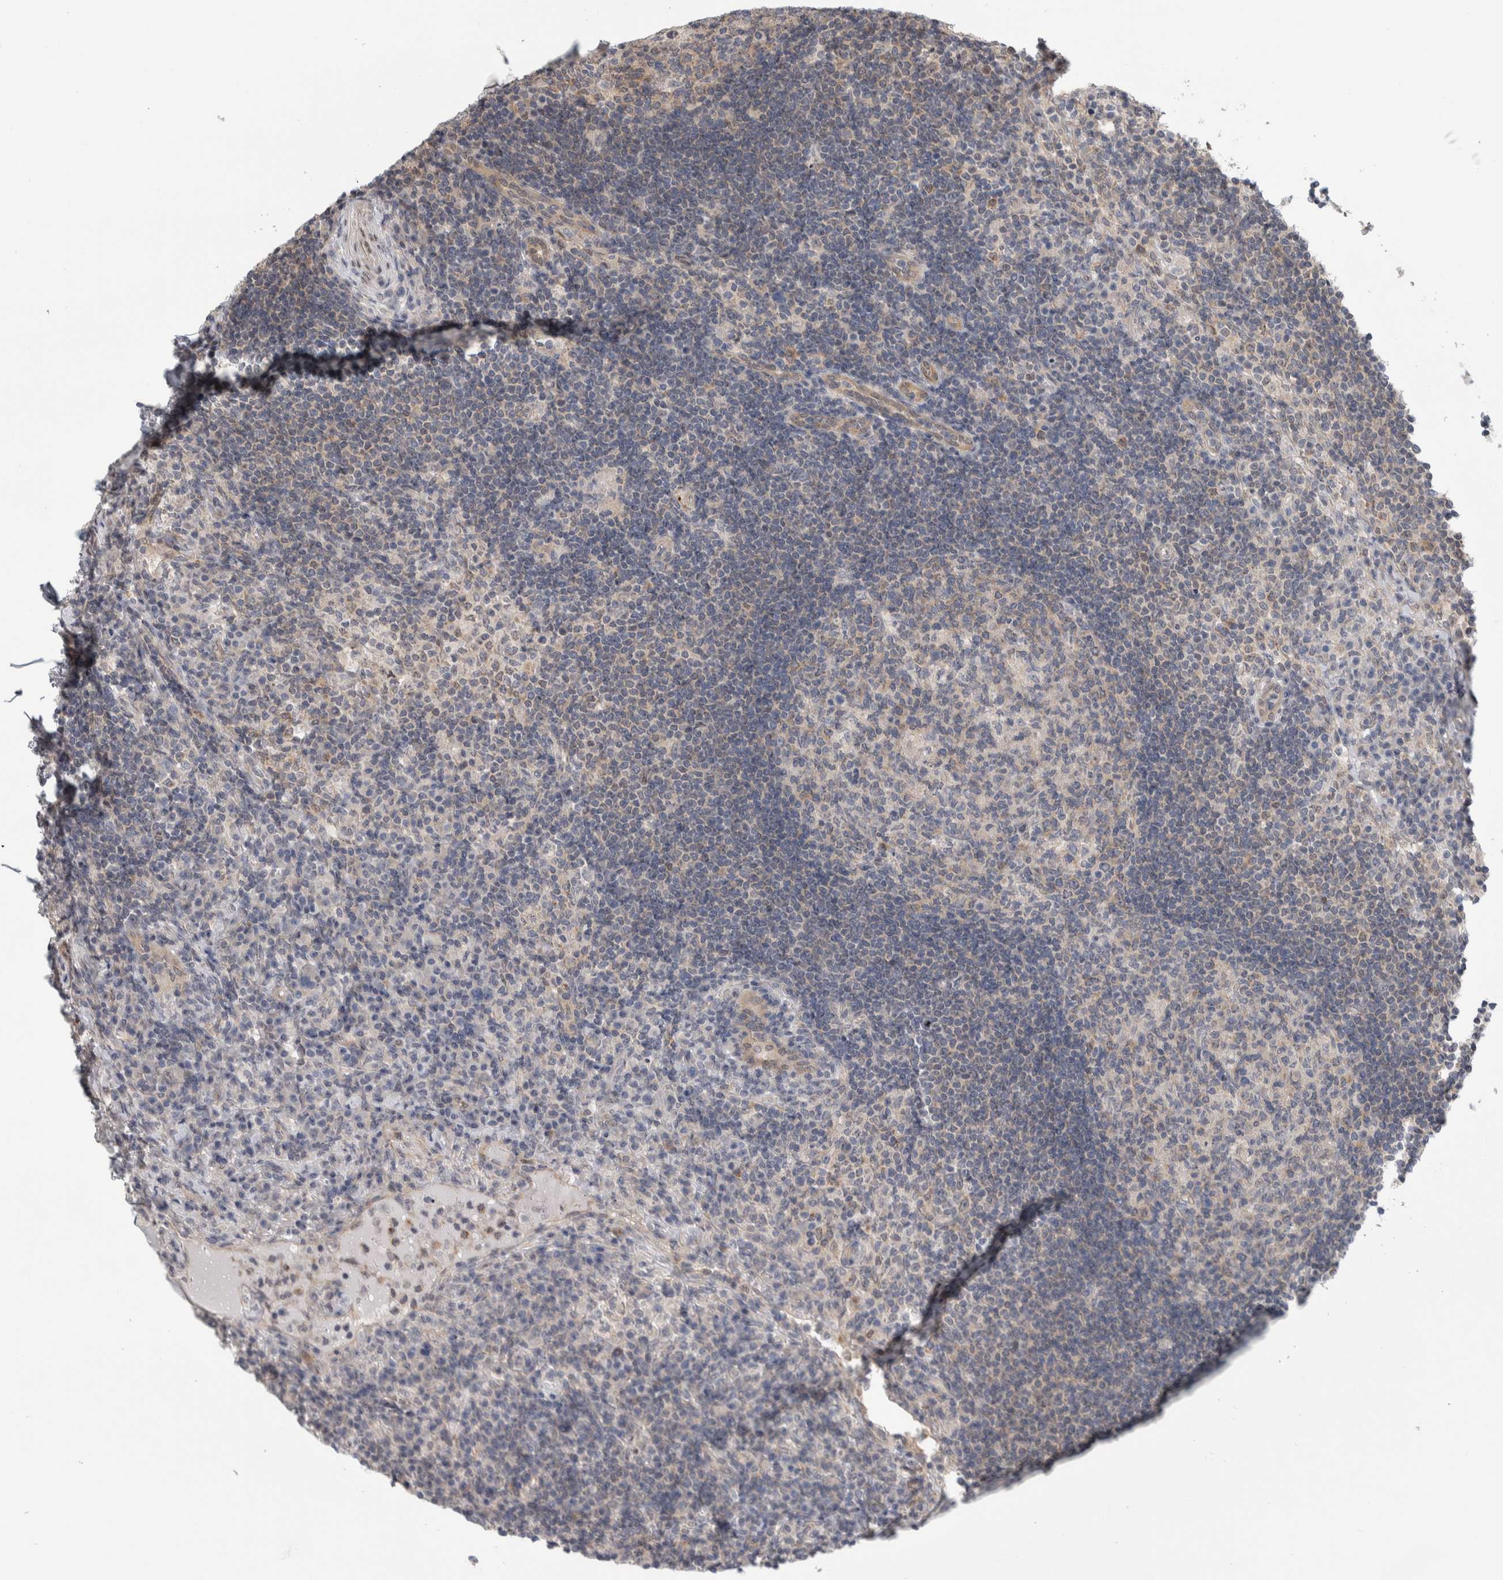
{"staining": {"intensity": "weak", "quantity": "<25%", "location": "cytoplasmic/membranous"}, "tissue": "lymph node", "cell_type": "Germinal center cells", "image_type": "normal", "snomed": [{"axis": "morphology", "description": "Normal tissue, NOS"}, {"axis": "topography", "description": "Lymph node"}], "caption": "IHC of normal lymph node reveals no positivity in germinal center cells.", "gene": "TAX1BP1", "patient": {"sex": "female", "age": 53}}